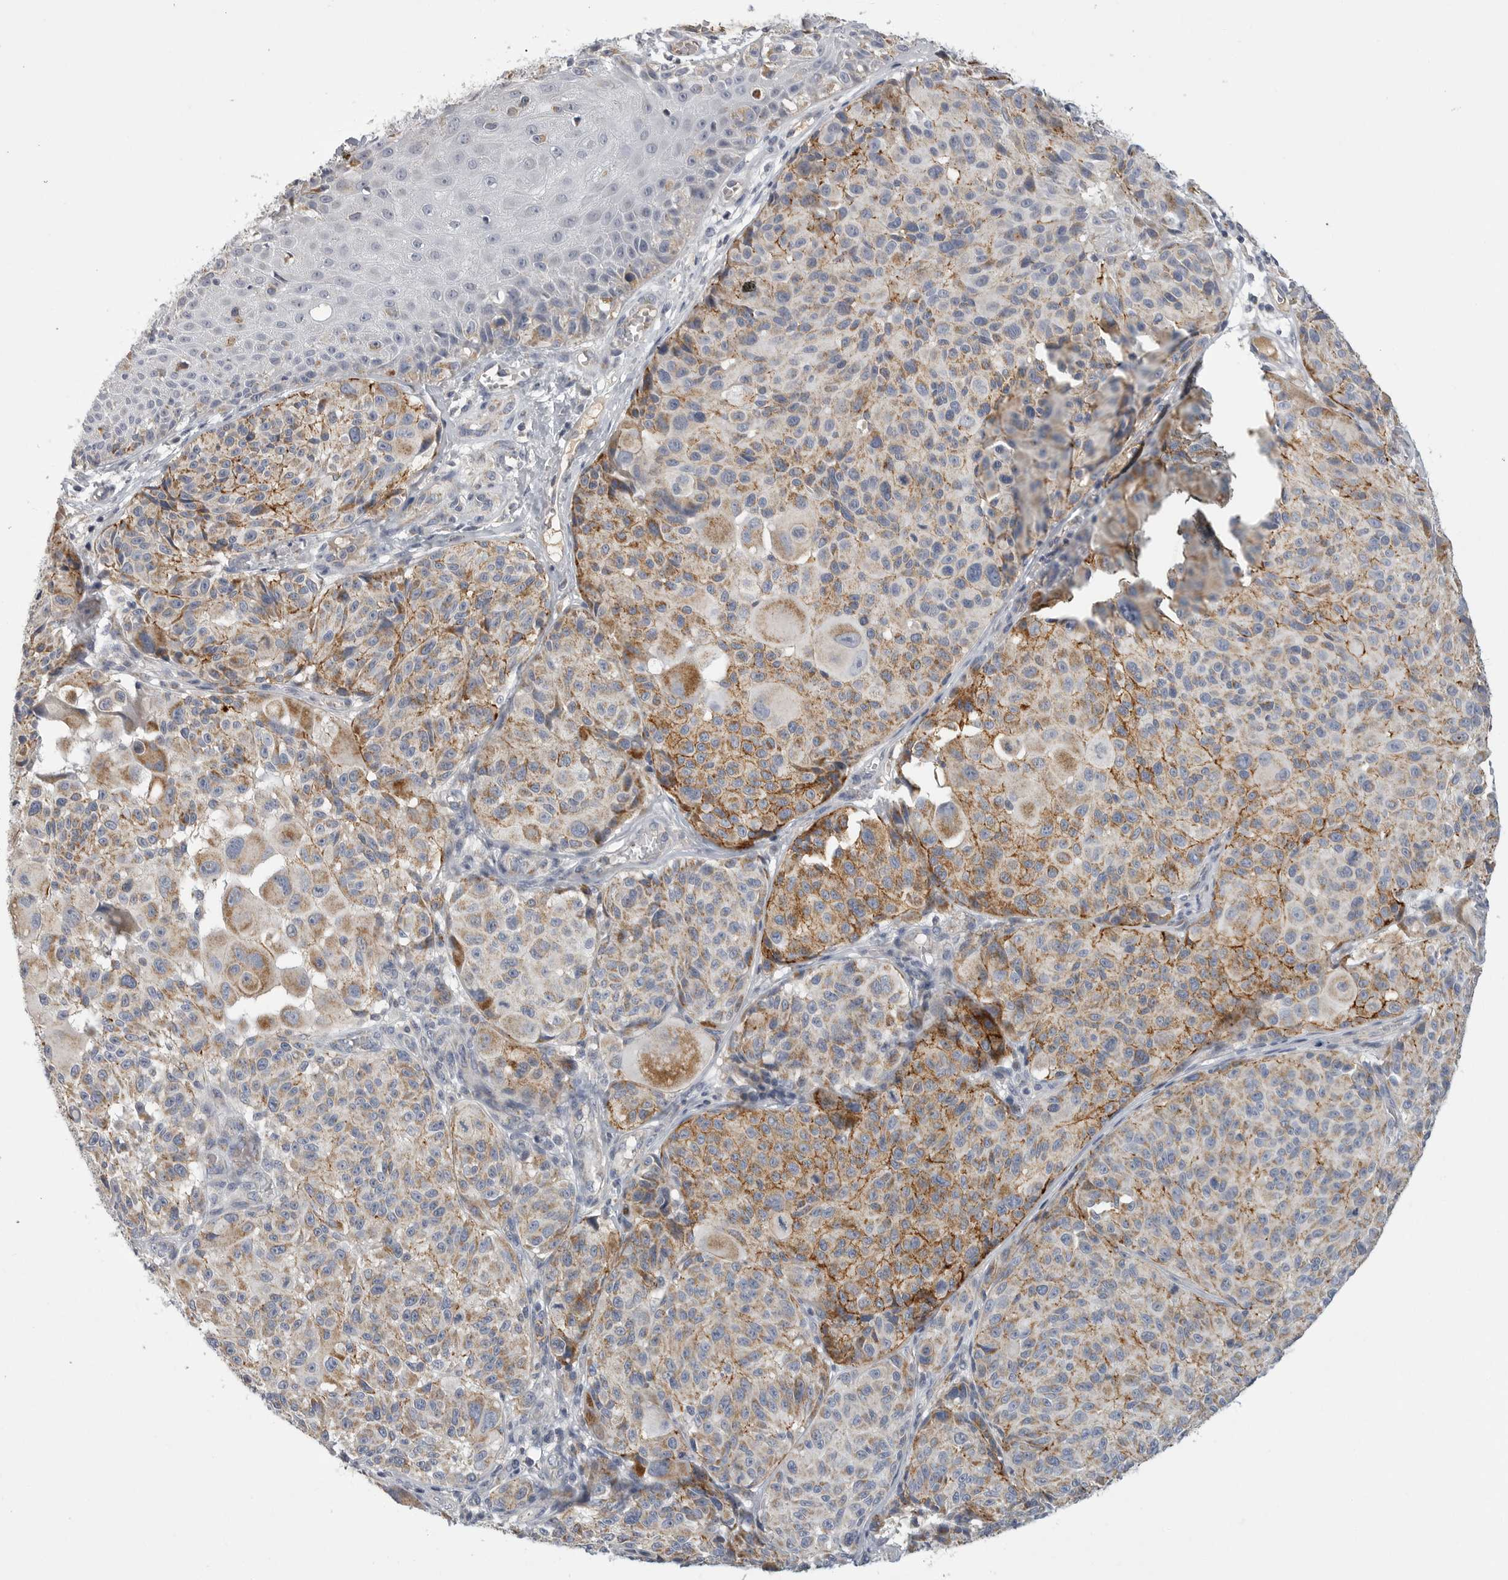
{"staining": {"intensity": "moderate", "quantity": ">75%", "location": "cytoplasmic/membranous"}, "tissue": "melanoma", "cell_type": "Tumor cells", "image_type": "cancer", "snomed": [{"axis": "morphology", "description": "Malignant melanoma, NOS"}, {"axis": "topography", "description": "Skin"}], "caption": "Immunohistochemical staining of malignant melanoma exhibits moderate cytoplasmic/membranous protein expression in about >75% of tumor cells.", "gene": "SDC3", "patient": {"sex": "male", "age": 83}}